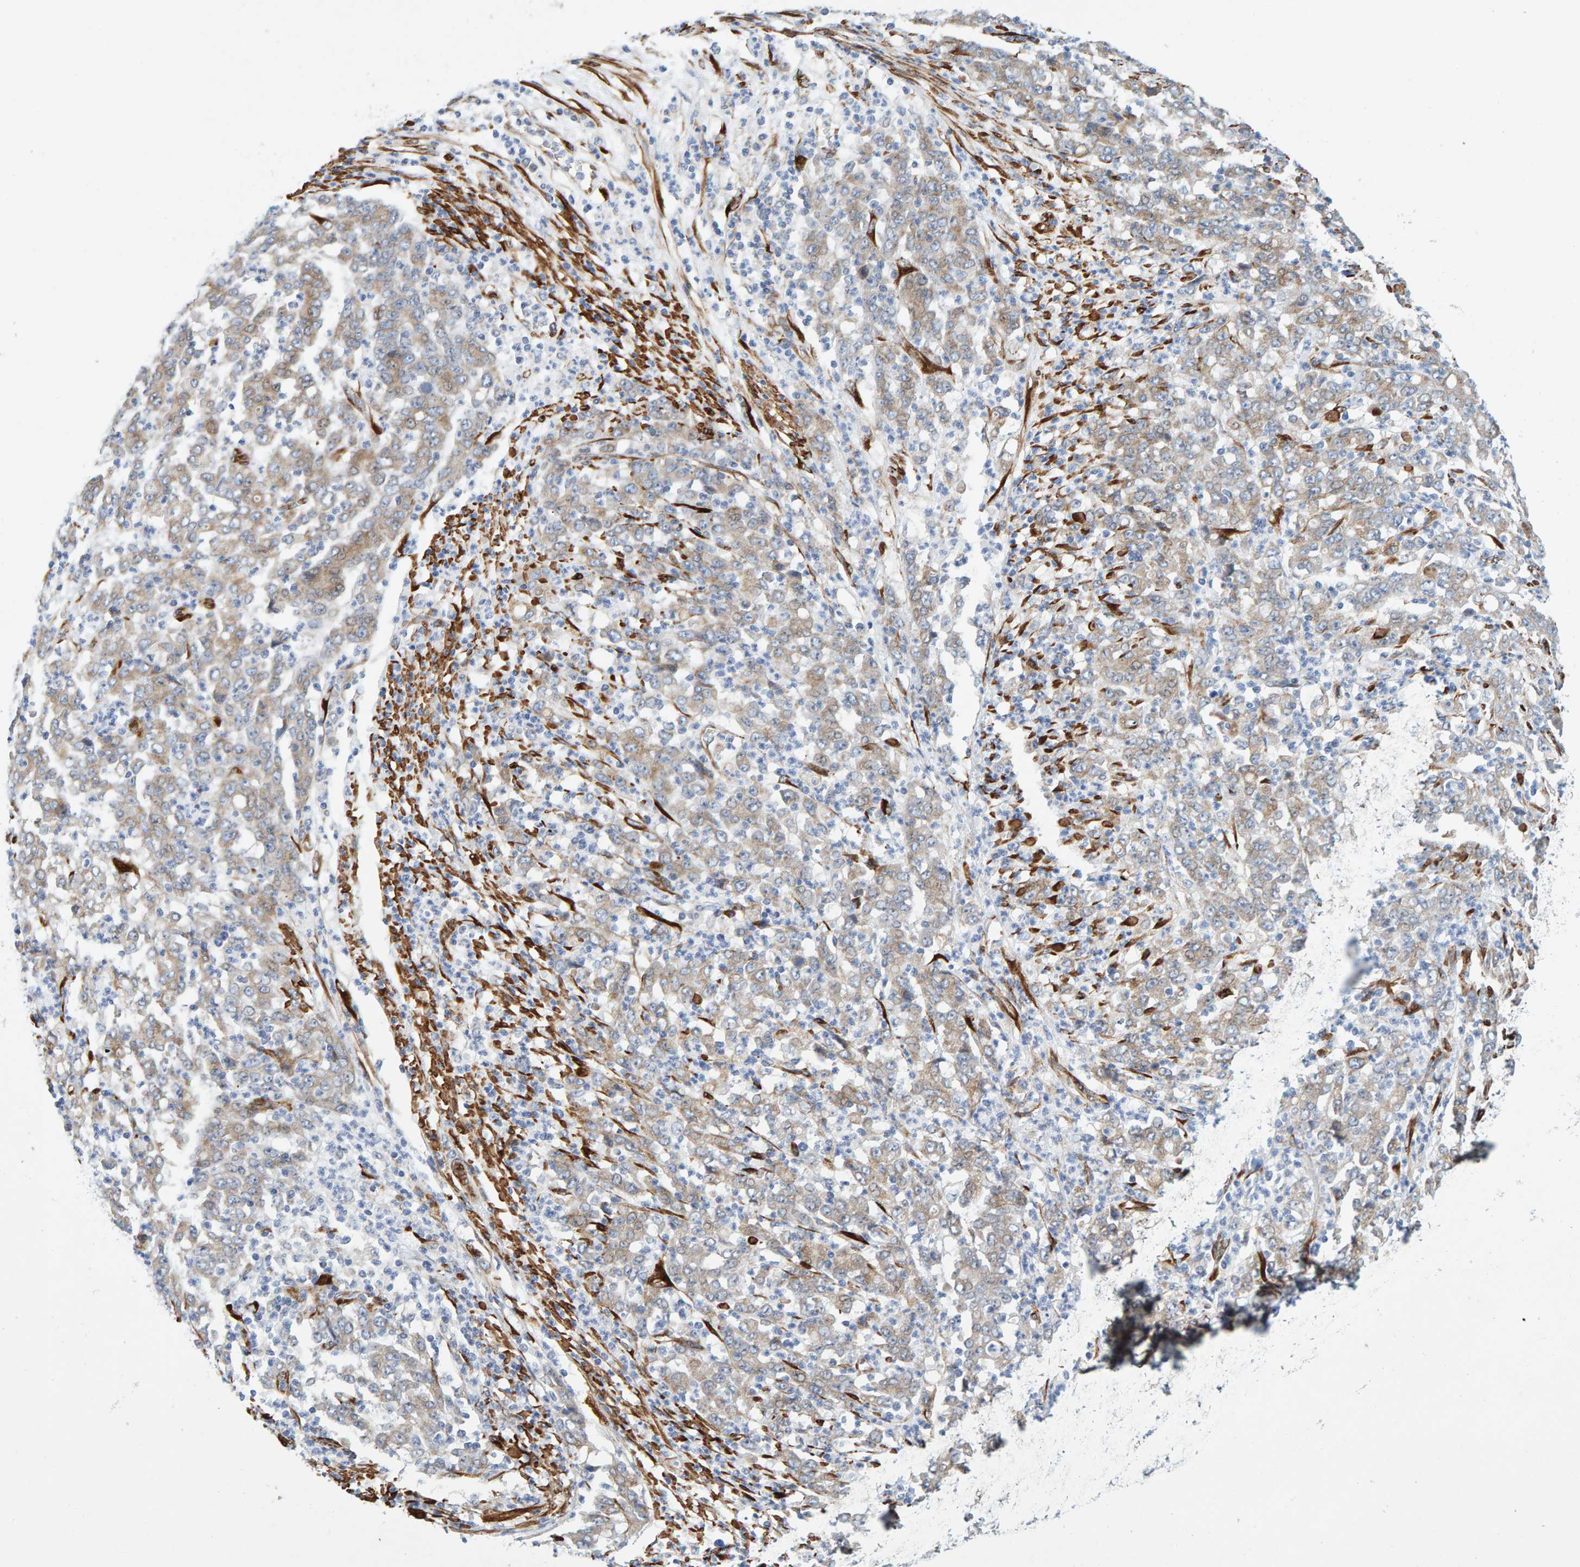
{"staining": {"intensity": "weak", "quantity": "25%-75%", "location": "cytoplasmic/membranous"}, "tissue": "stomach cancer", "cell_type": "Tumor cells", "image_type": "cancer", "snomed": [{"axis": "morphology", "description": "Adenocarcinoma, NOS"}, {"axis": "topography", "description": "Stomach, lower"}], "caption": "Stomach adenocarcinoma stained for a protein shows weak cytoplasmic/membranous positivity in tumor cells.", "gene": "MMP16", "patient": {"sex": "female", "age": 71}}